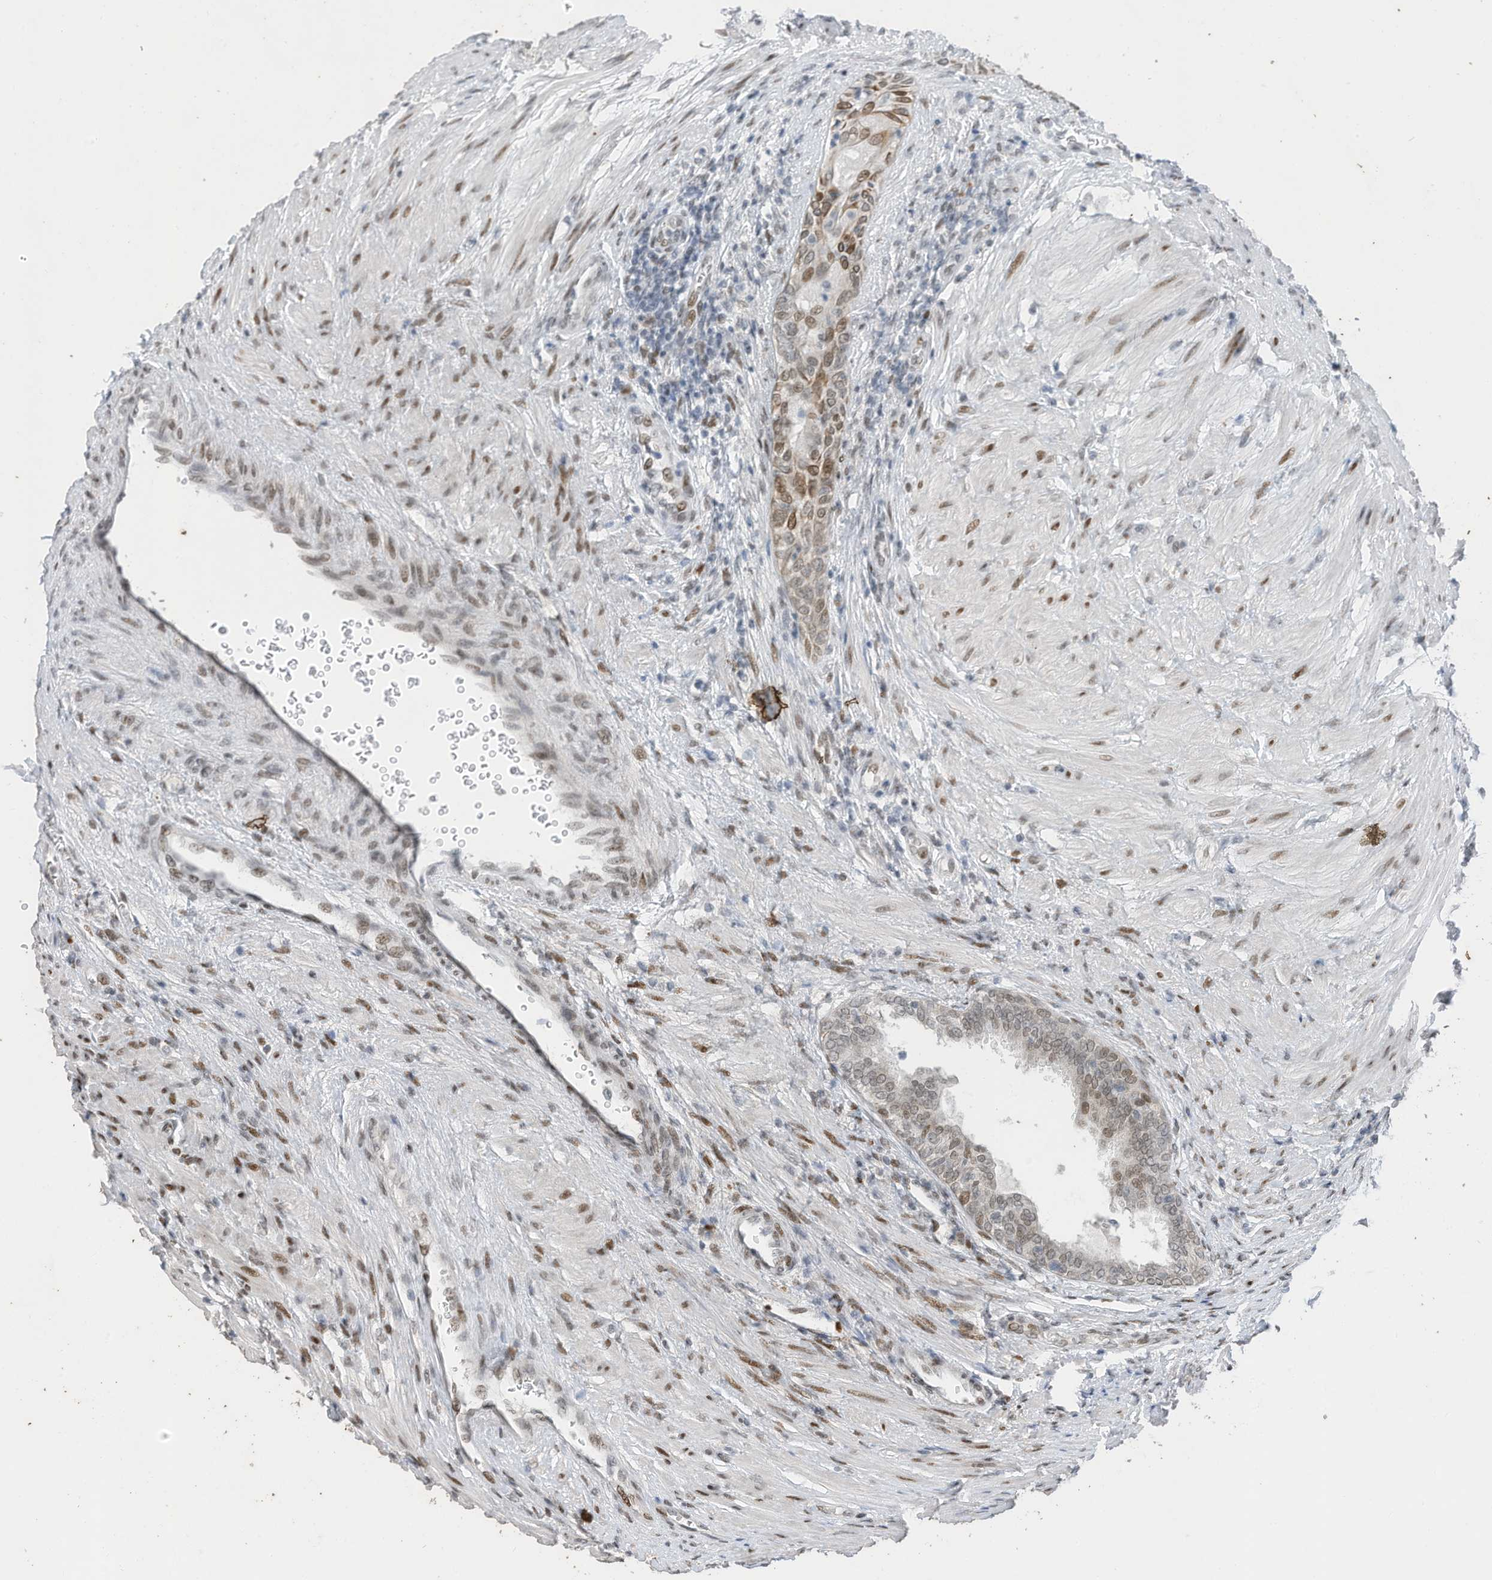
{"staining": {"intensity": "moderate", "quantity": "<25%", "location": "cytoplasmic/membranous,nuclear"}, "tissue": "prostate", "cell_type": "Glandular cells", "image_type": "normal", "snomed": [{"axis": "morphology", "description": "Normal tissue, NOS"}, {"axis": "topography", "description": "Prostate"}], "caption": "Immunohistochemistry micrograph of unremarkable prostate: human prostate stained using immunohistochemistry reveals low levels of moderate protein expression localized specifically in the cytoplasmic/membranous,nuclear of glandular cells, appearing as a cytoplasmic/membranous,nuclear brown color.", "gene": "RABL3", "patient": {"sex": "male", "age": 76}}